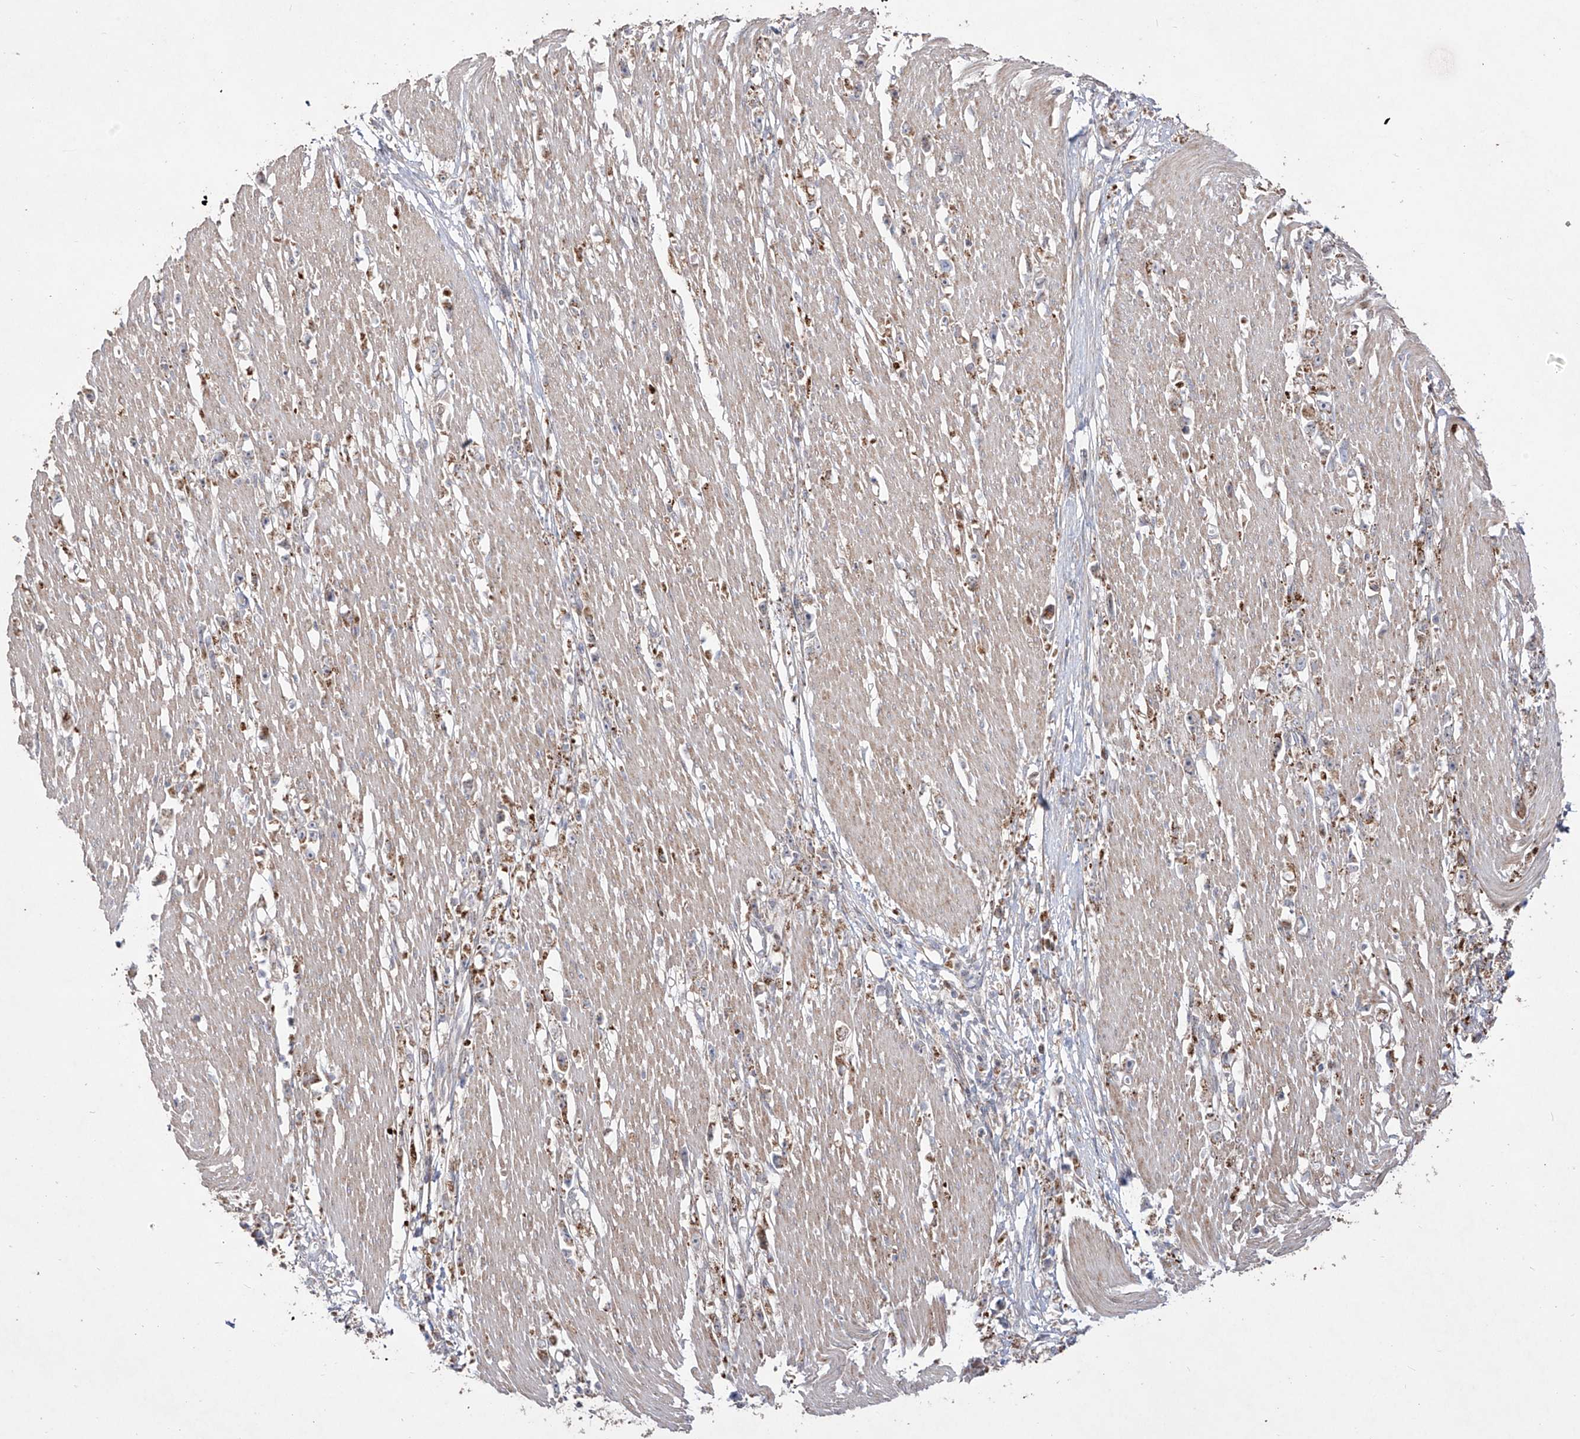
{"staining": {"intensity": "negative", "quantity": "none", "location": "none"}, "tissue": "stomach cancer", "cell_type": "Tumor cells", "image_type": "cancer", "snomed": [{"axis": "morphology", "description": "Adenocarcinoma, NOS"}, {"axis": "topography", "description": "Stomach"}], "caption": "A photomicrograph of human stomach cancer is negative for staining in tumor cells.", "gene": "YKT6", "patient": {"sex": "female", "age": 59}}